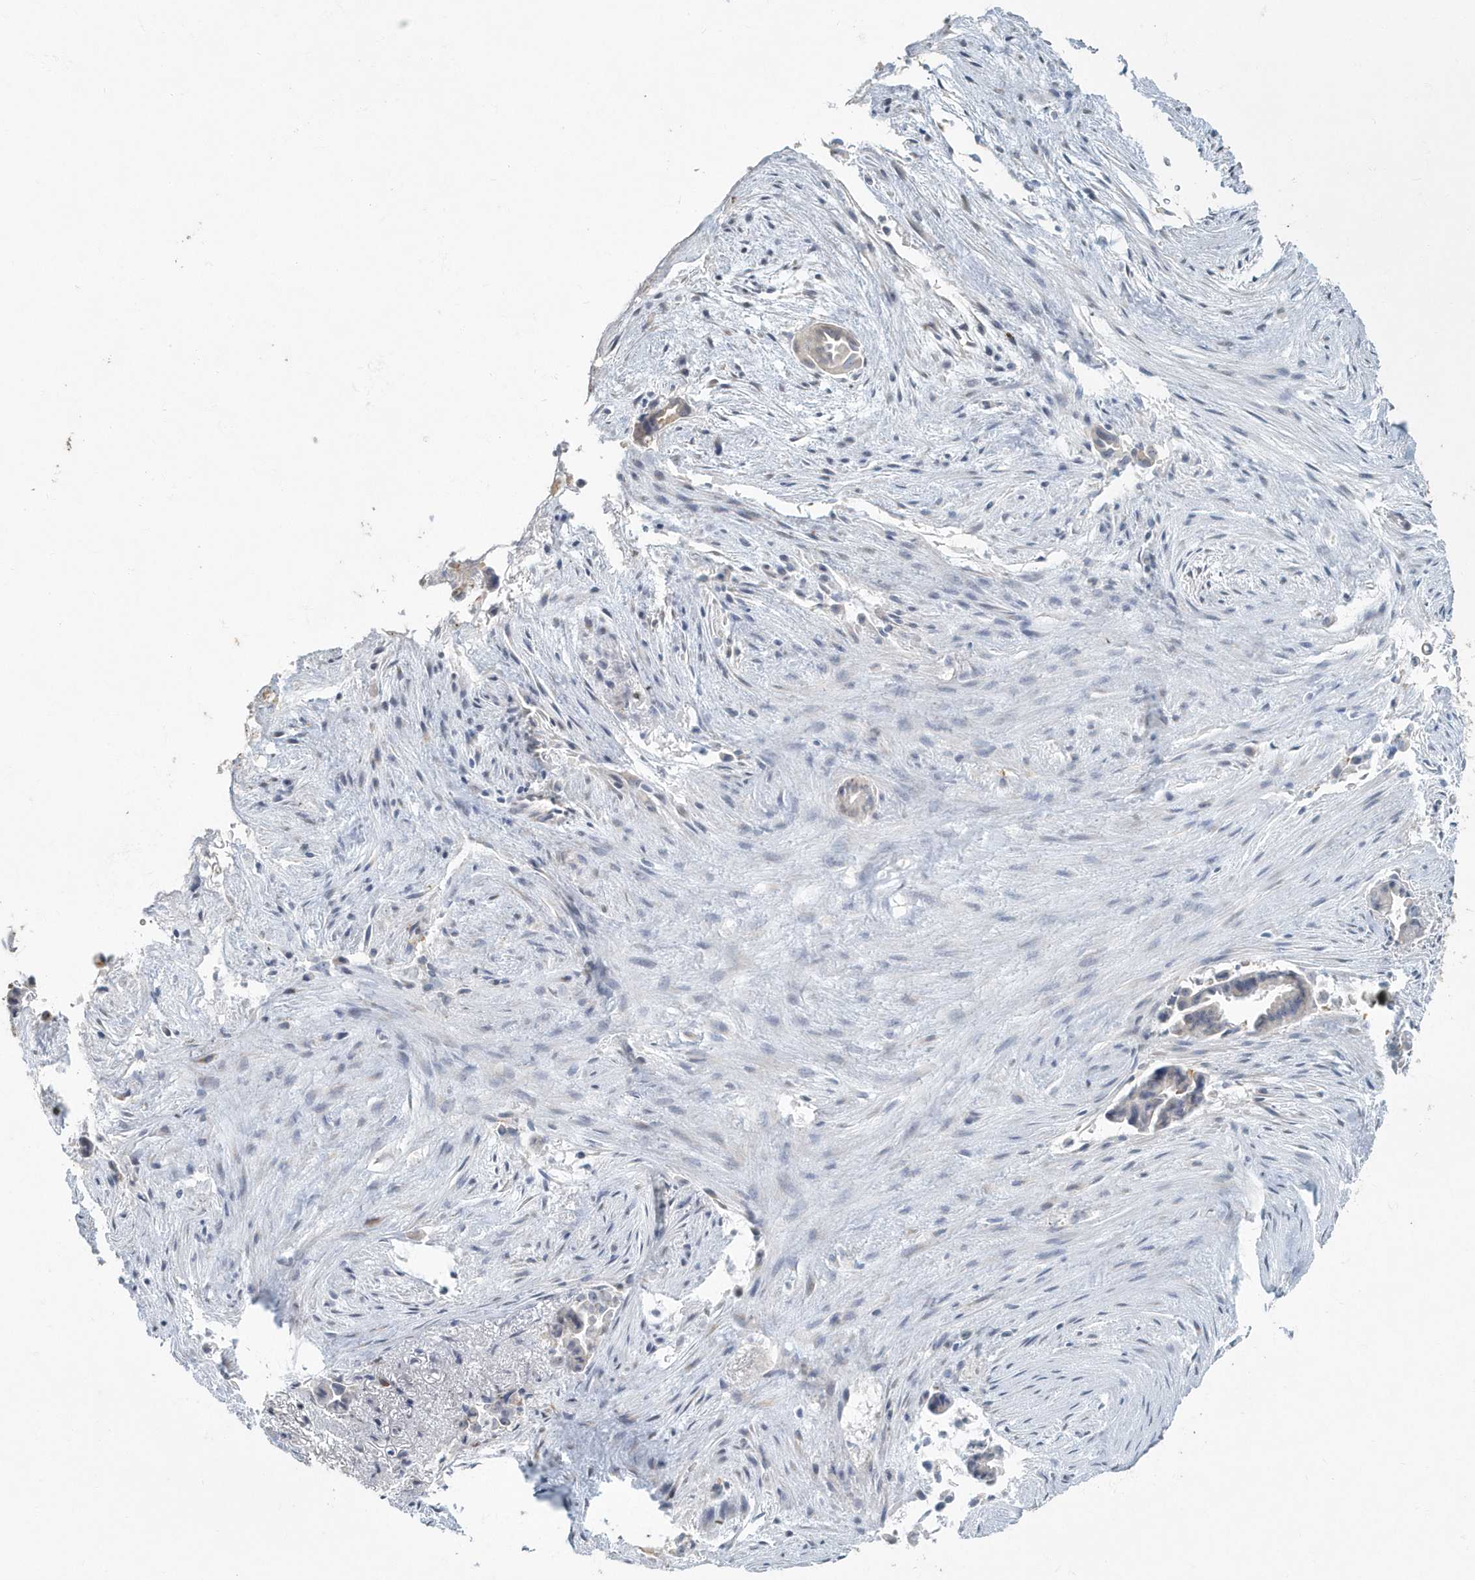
{"staining": {"intensity": "negative", "quantity": "none", "location": "none"}, "tissue": "liver cancer", "cell_type": "Tumor cells", "image_type": "cancer", "snomed": [{"axis": "morphology", "description": "Cholangiocarcinoma"}, {"axis": "topography", "description": "Liver"}], "caption": "Immunohistochemistry (IHC) of liver cancer displays no expression in tumor cells.", "gene": "MYOT", "patient": {"sex": "female", "age": 55}}